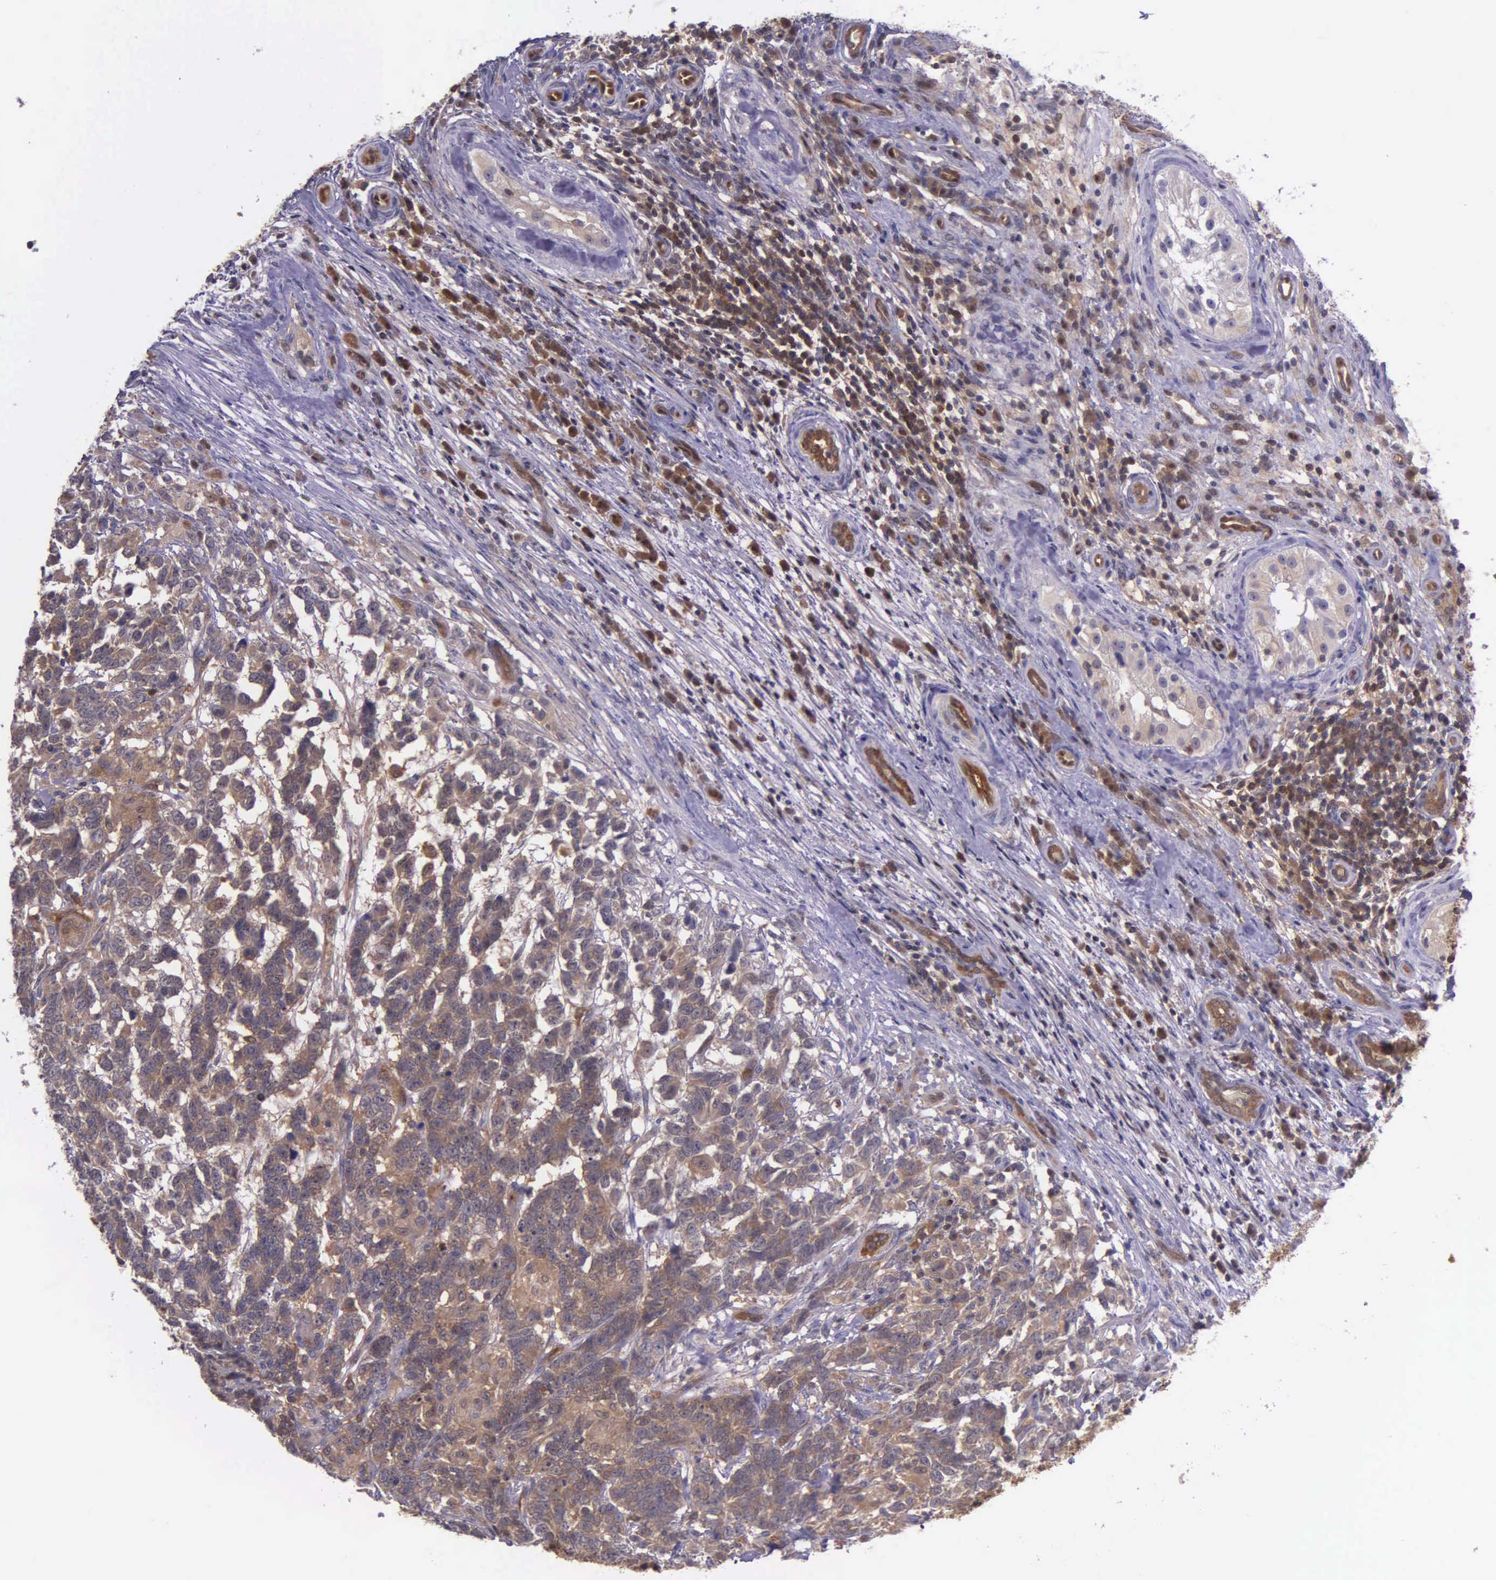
{"staining": {"intensity": "moderate", "quantity": ">75%", "location": "cytoplasmic/membranous"}, "tissue": "testis cancer", "cell_type": "Tumor cells", "image_type": "cancer", "snomed": [{"axis": "morphology", "description": "Carcinoma, Embryonal, NOS"}, {"axis": "topography", "description": "Testis"}], "caption": "Immunohistochemical staining of testis cancer (embryonal carcinoma) shows moderate cytoplasmic/membranous protein expression in approximately >75% of tumor cells.", "gene": "GMPR2", "patient": {"sex": "male", "age": 26}}